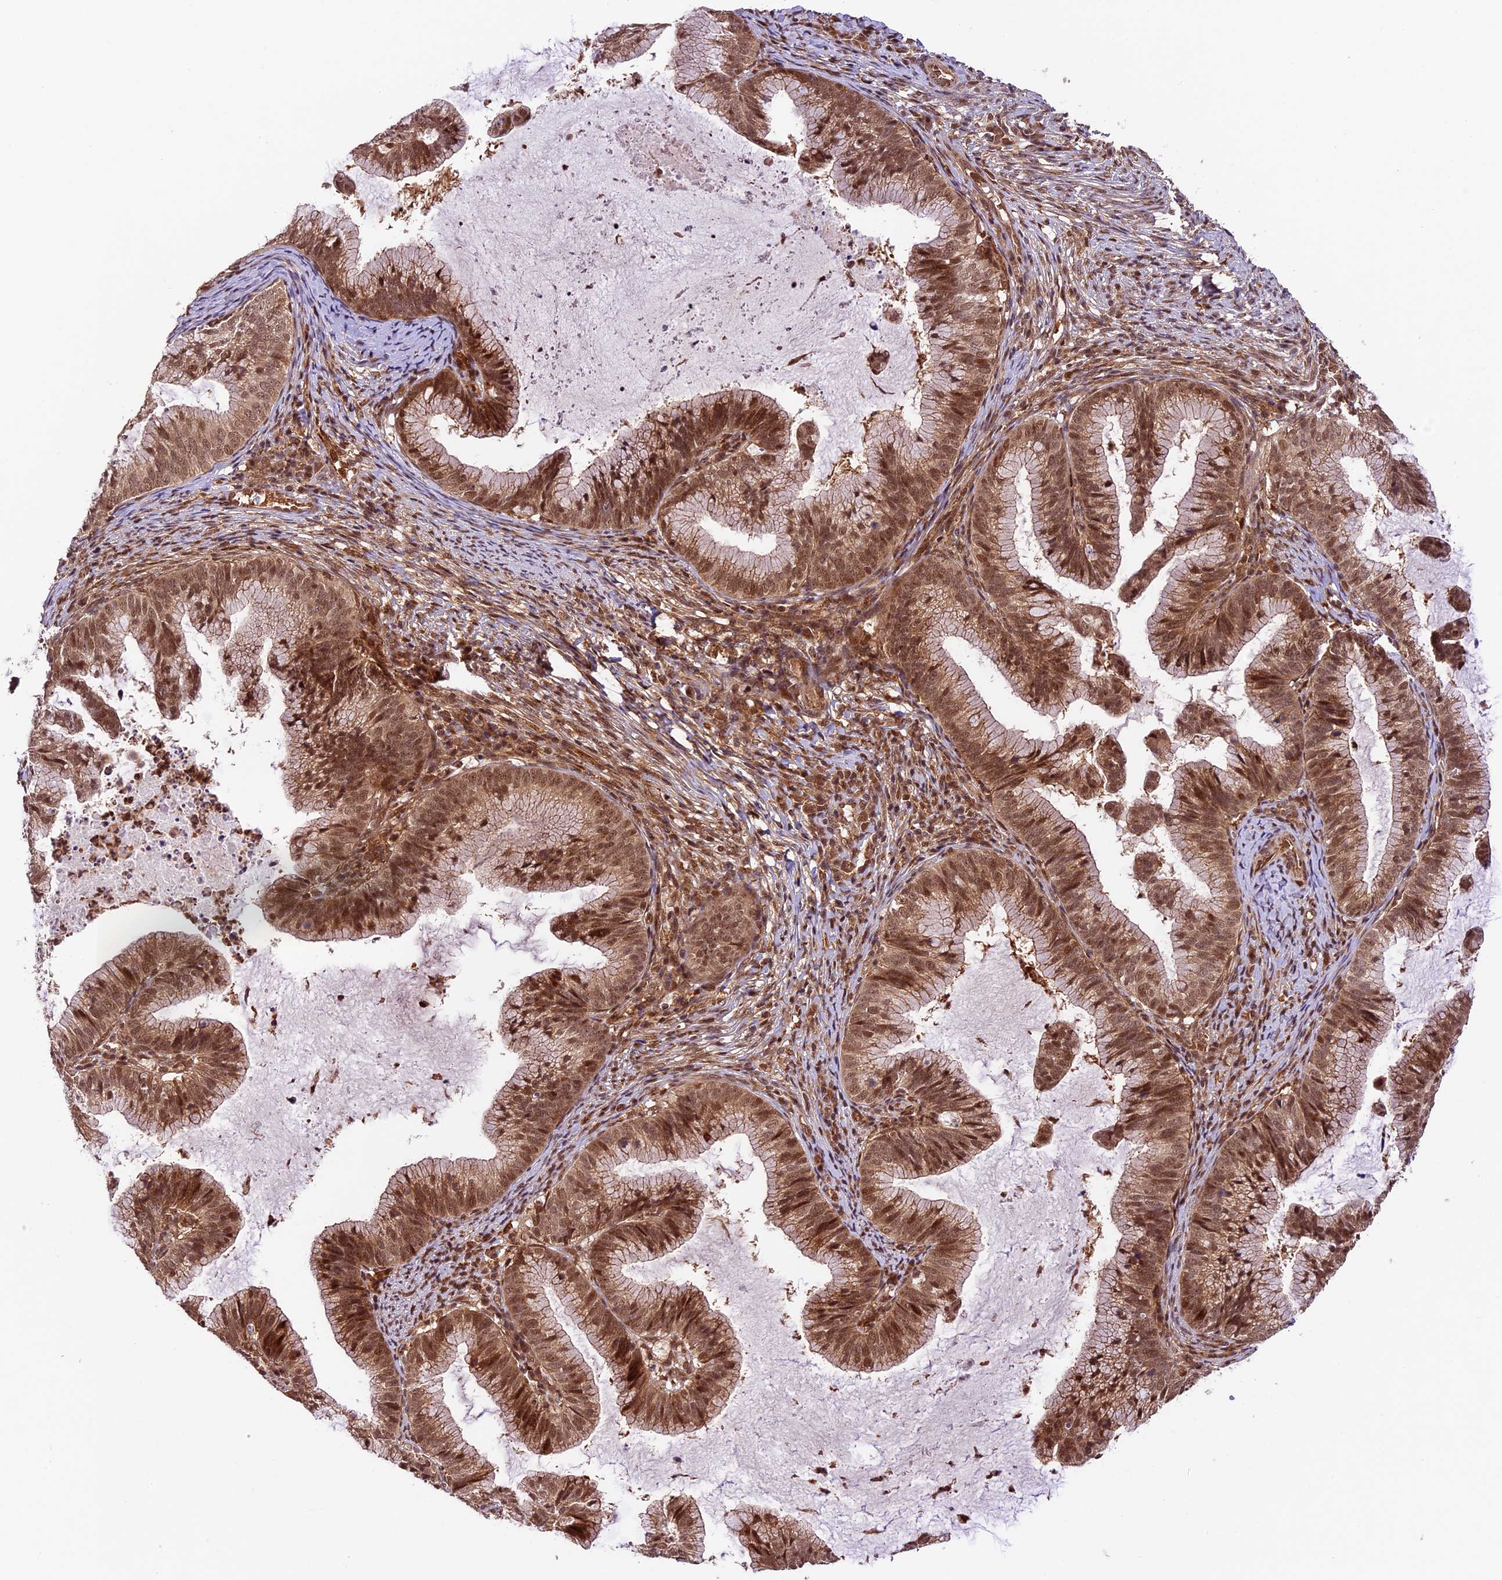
{"staining": {"intensity": "moderate", "quantity": ">75%", "location": "cytoplasmic/membranous,nuclear"}, "tissue": "cervical cancer", "cell_type": "Tumor cells", "image_type": "cancer", "snomed": [{"axis": "morphology", "description": "Adenocarcinoma, NOS"}, {"axis": "topography", "description": "Cervix"}], "caption": "Protein staining displays moderate cytoplasmic/membranous and nuclear staining in approximately >75% of tumor cells in cervical adenocarcinoma.", "gene": "DHX38", "patient": {"sex": "female", "age": 36}}